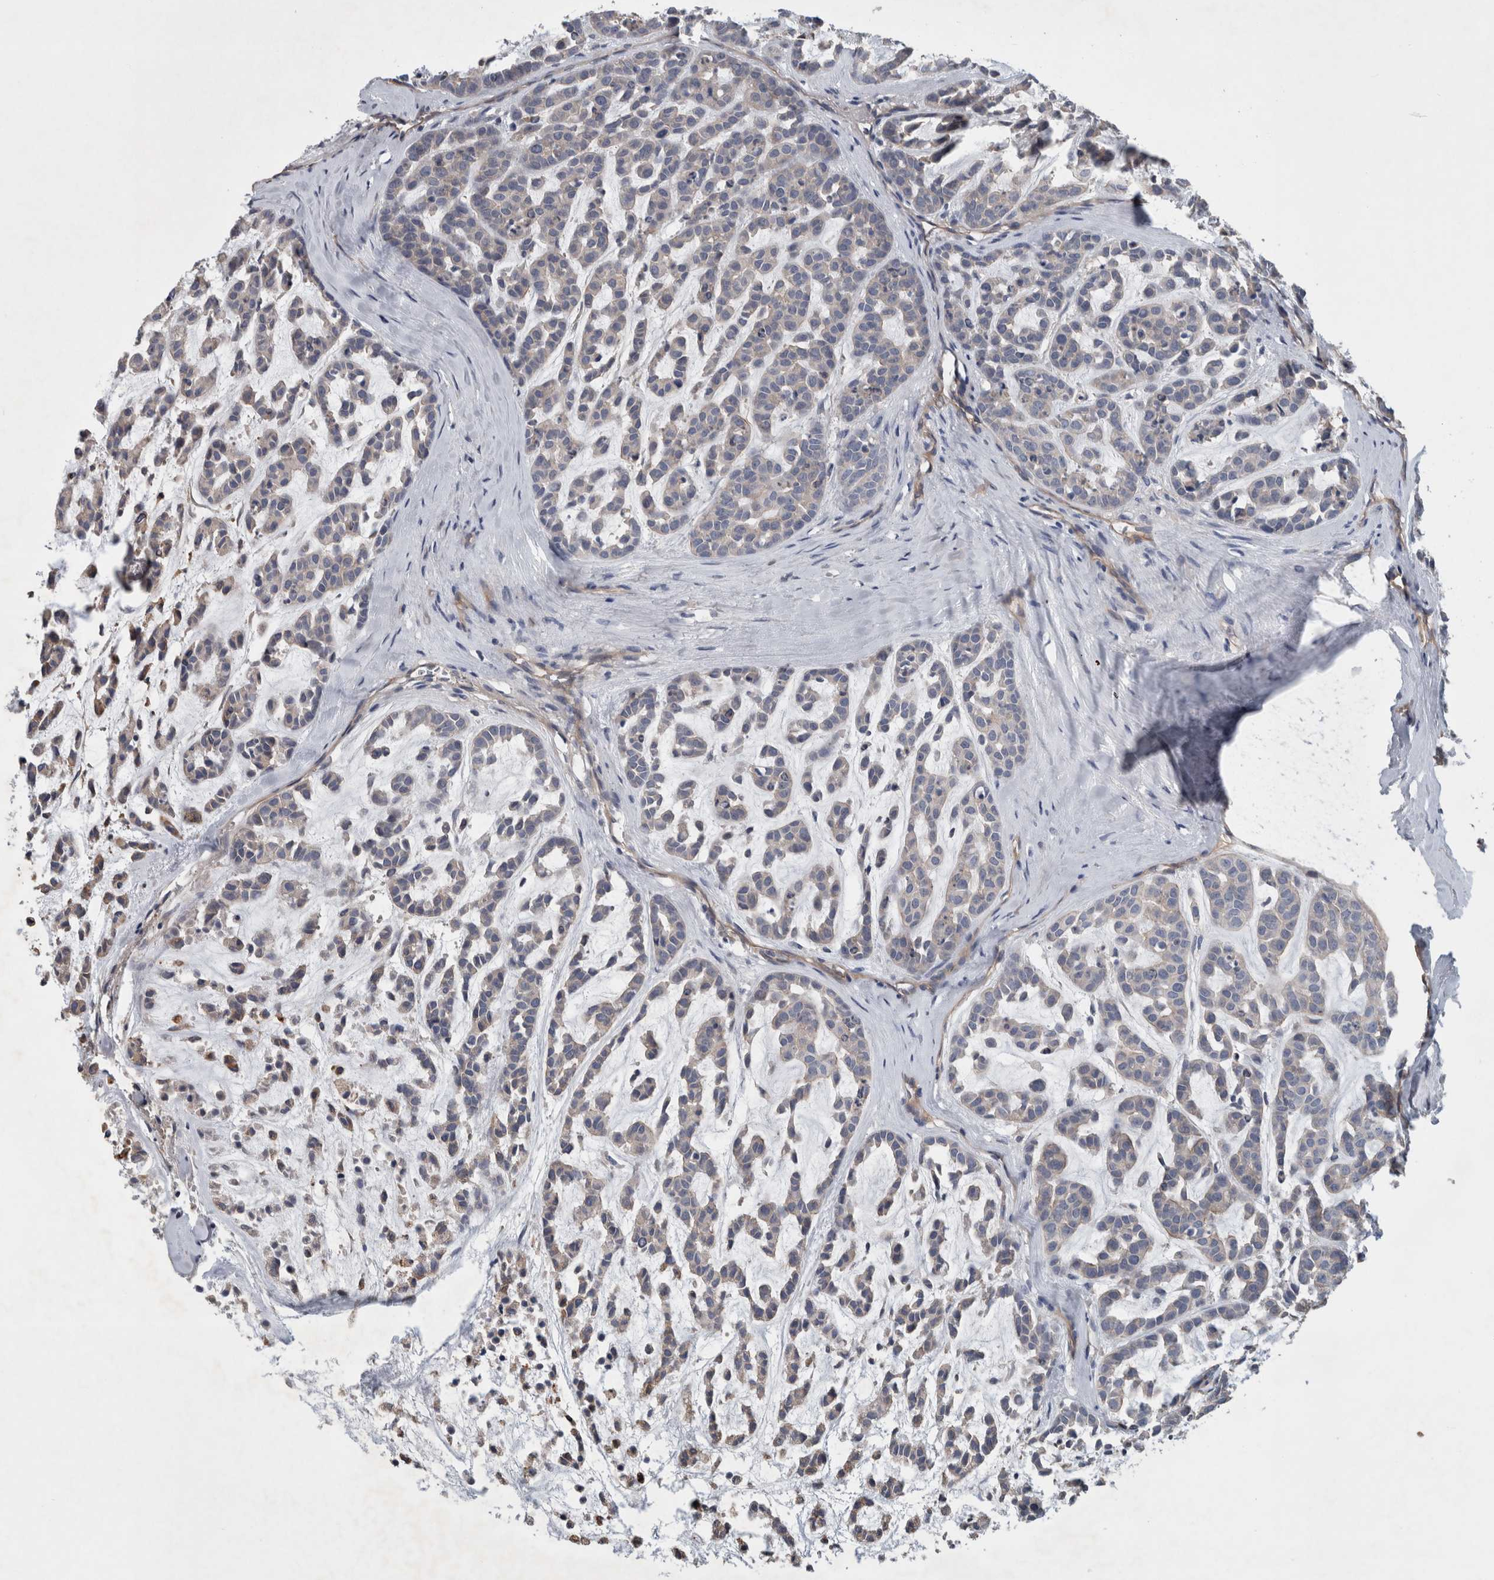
{"staining": {"intensity": "negative", "quantity": "none", "location": "none"}, "tissue": "head and neck cancer", "cell_type": "Tumor cells", "image_type": "cancer", "snomed": [{"axis": "morphology", "description": "Adenocarcinoma, NOS"}, {"axis": "morphology", "description": "Adenoma, NOS"}, {"axis": "topography", "description": "Head-Neck"}], "caption": "The micrograph shows no staining of tumor cells in head and neck cancer. (Immunohistochemistry, brightfield microscopy, high magnification).", "gene": "BCAM", "patient": {"sex": "female", "age": 55}}